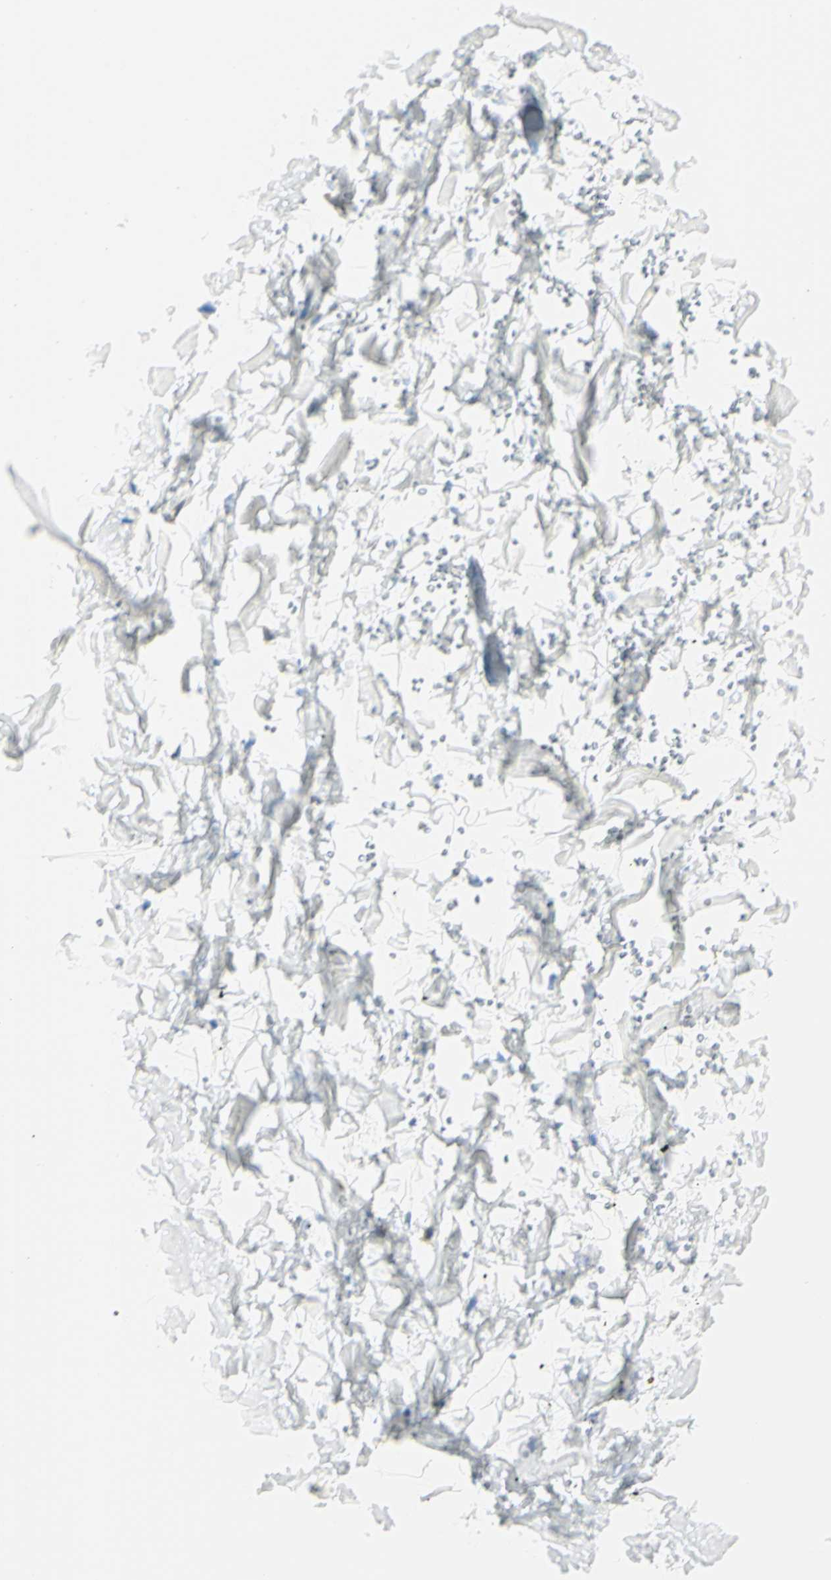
{"staining": {"intensity": "negative", "quantity": "none", "location": "none"}, "tissue": "adipose tissue", "cell_type": "Adipocytes", "image_type": "normal", "snomed": [{"axis": "morphology", "description": "Normal tissue, NOS"}, {"axis": "topography", "description": "Soft tissue"}], "caption": "This is an immunohistochemistry (IHC) photomicrograph of normal adipose tissue. There is no staining in adipocytes.", "gene": "PTH2R", "patient": {"sex": "male", "age": 72}}